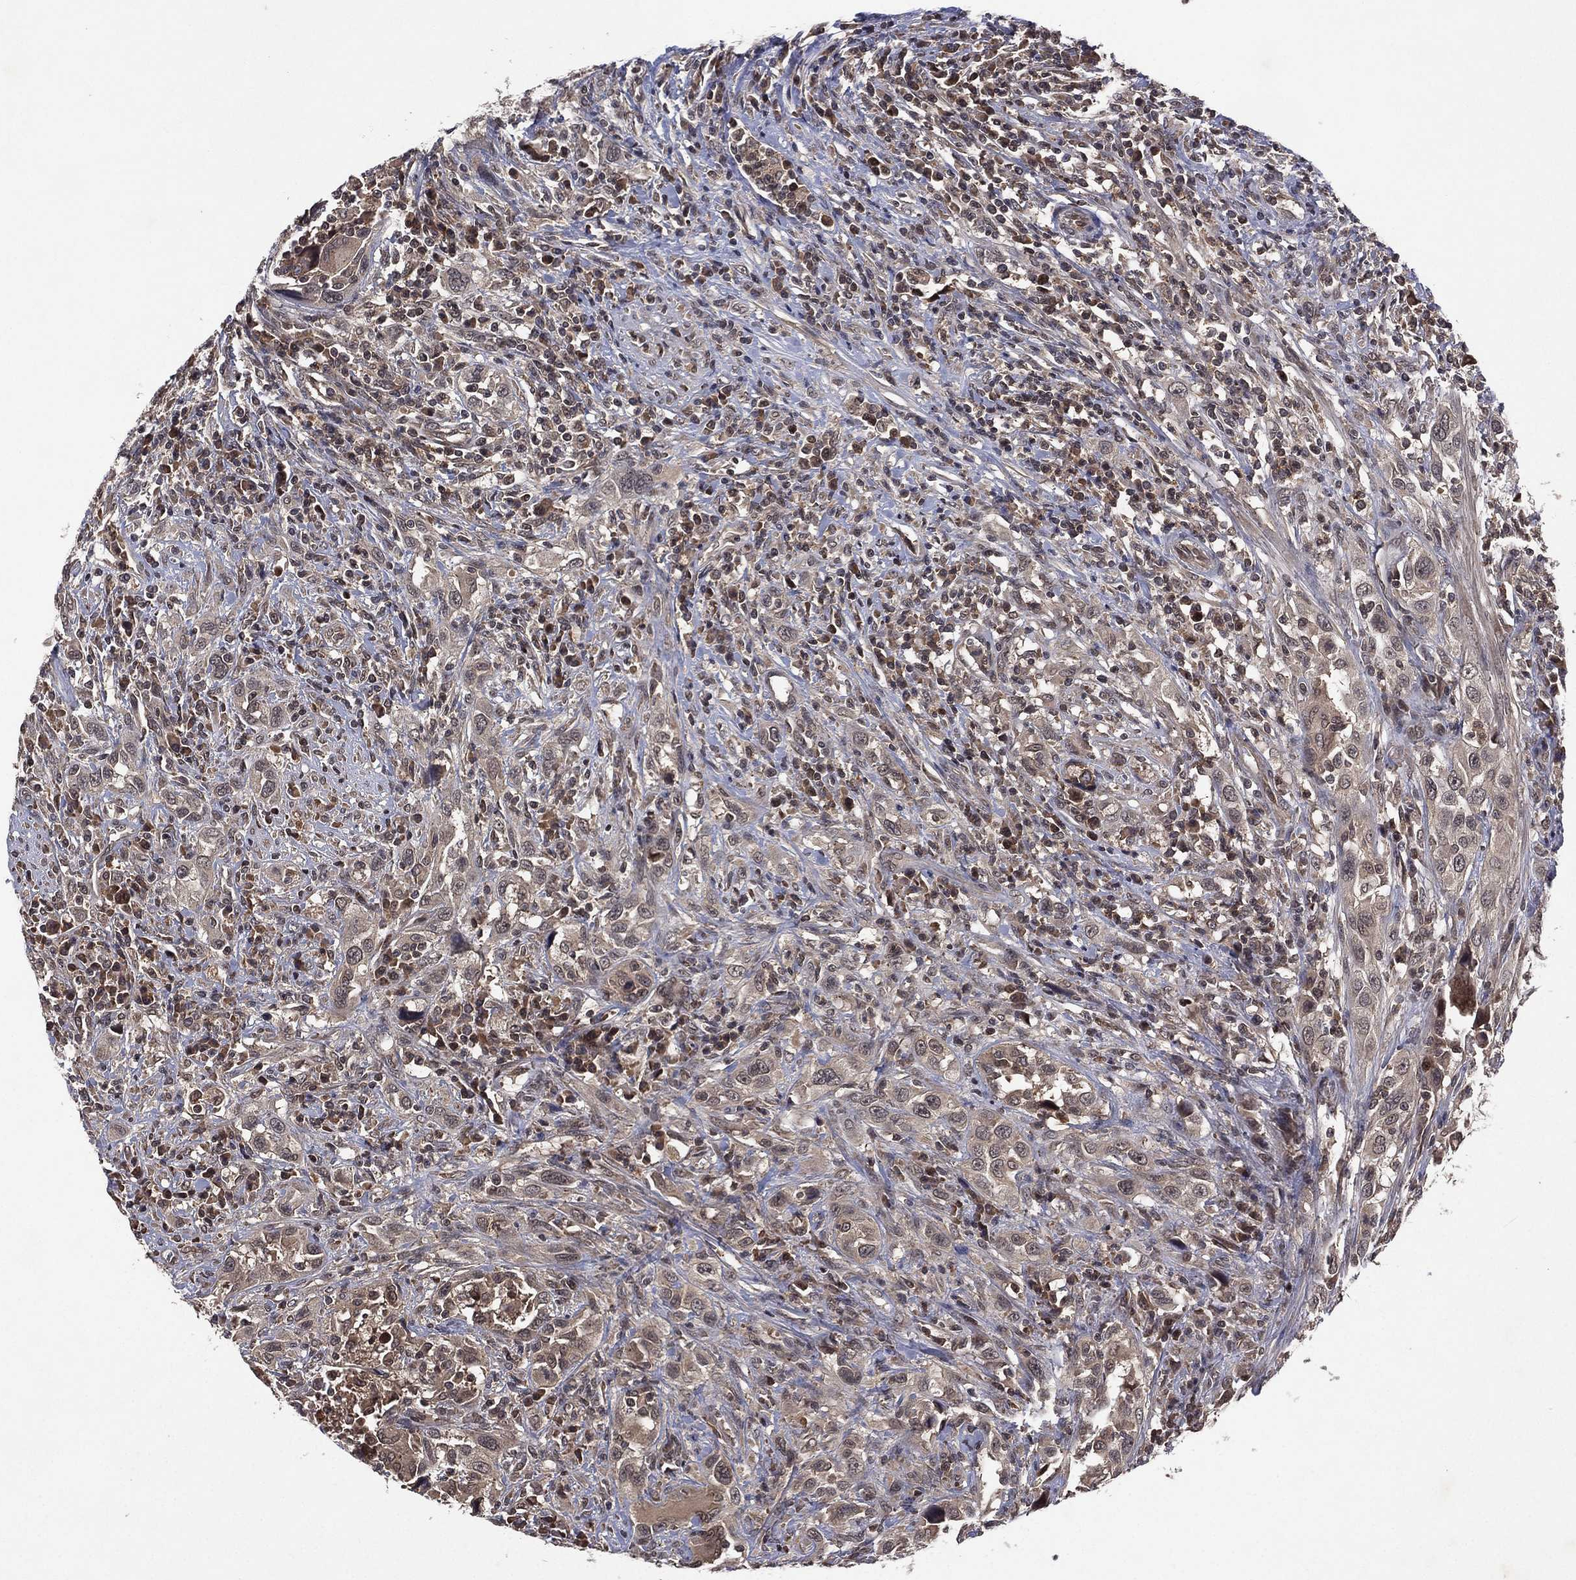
{"staining": {"intensity": "negative", "quantity": "none", "location": "none"}, "tissue": "urothelial cancer", "cell_type": "Tumor cells", "image_type": "cancer", "snomed": [{"axis": "morphology", "description": "Urothelial carcinoma, NOS"}, {"axis": "morphology", "description": "Urothelial carcinoma, High grade"}, {"axis": "topography", "description": "Urinary bladder"}], "caption": "Urothelial cancer was stained to show a protein in brown. There is no significant staining in tumor cells. (DAB immunohistochemistry (IHC) with hematoxylin counter stain).", "gene": "ATG4B", "patient": {"sex": "female", "age": 64}}